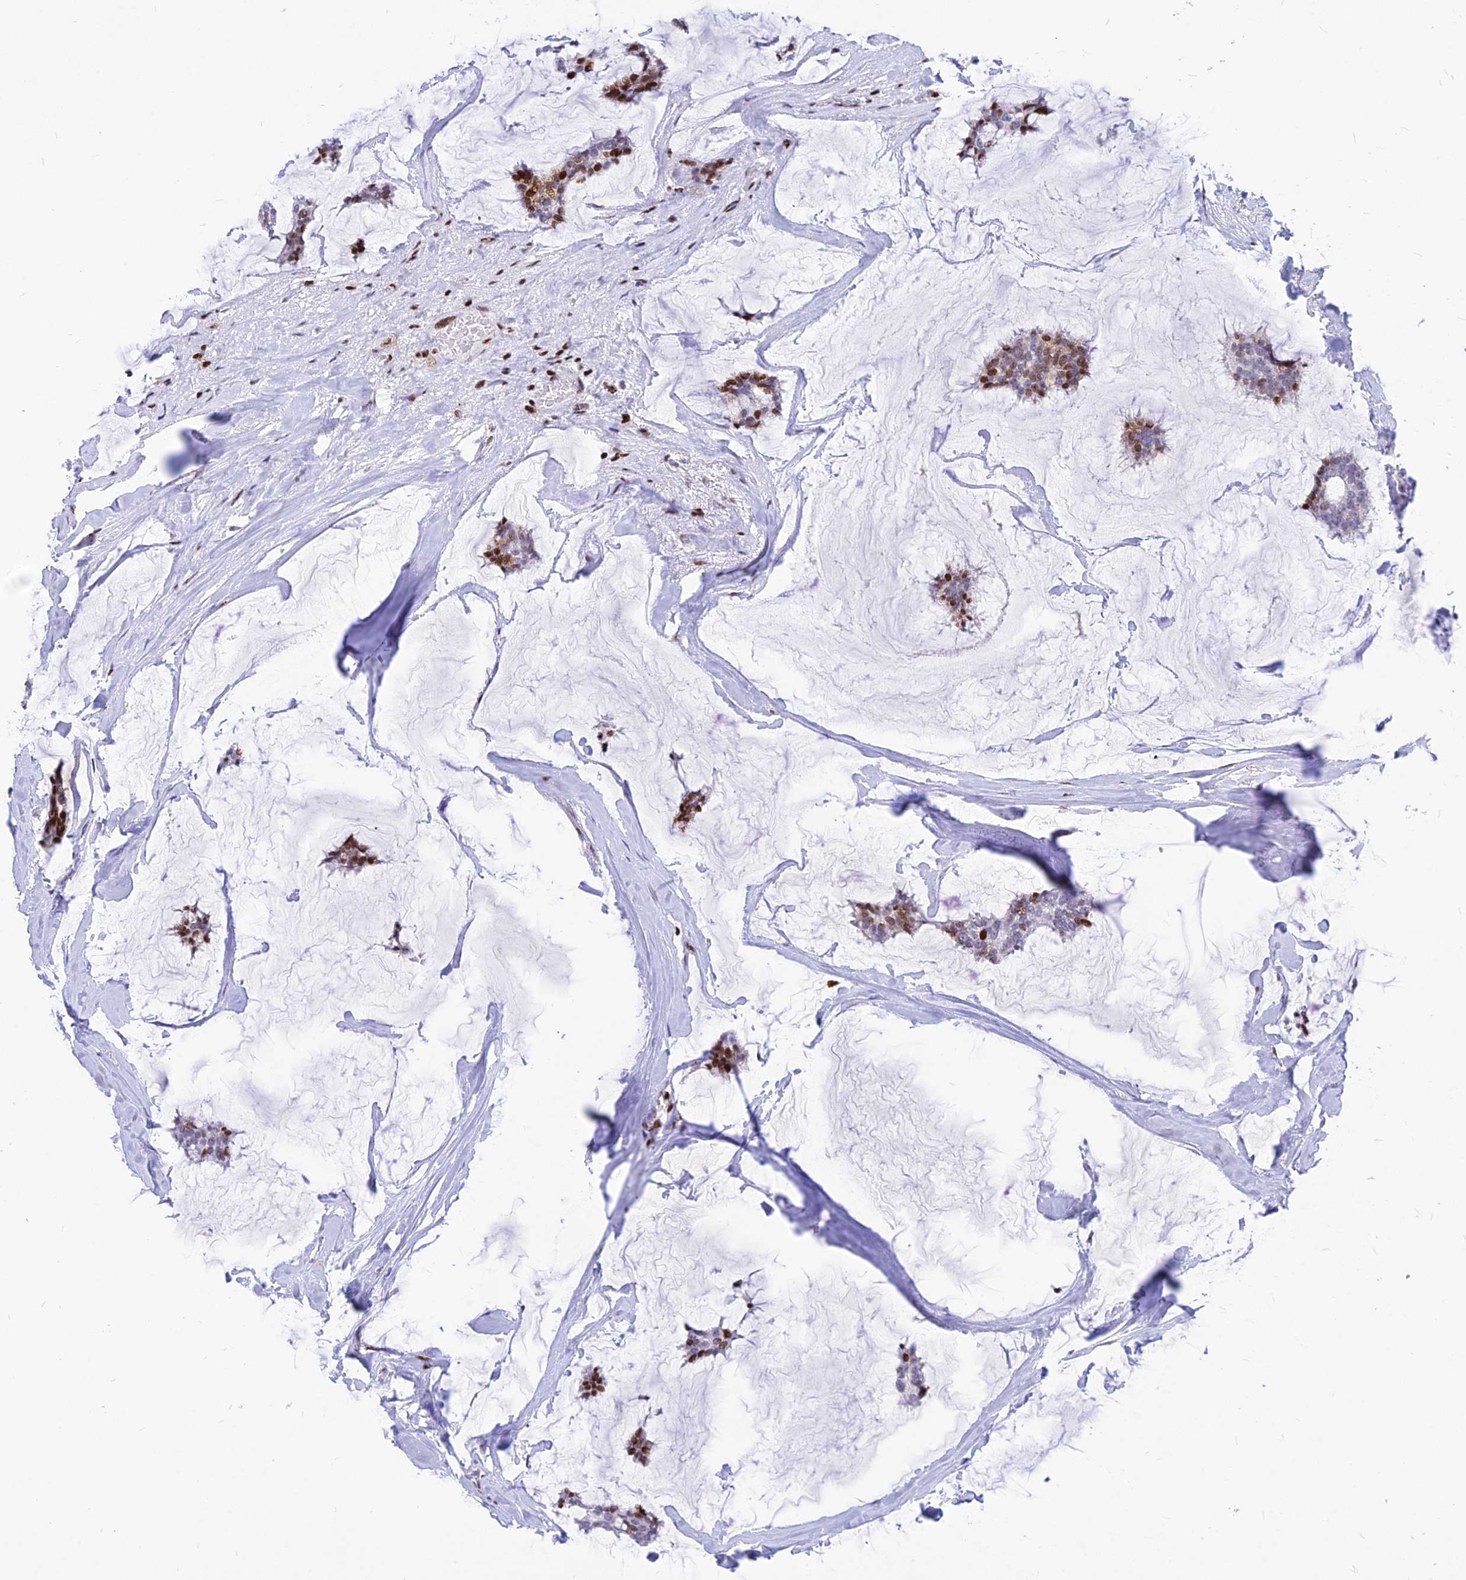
{"staining": {"intensity": "moderate", "quantity": ">75%", "location": "nuclear"}, "tissue": "breast cancer", "cell_type": "Tumor cells", "image_type": "cancer", "snomed": [{"axis": "morphology", "description": "Duct carcinoma"}, {"axis": "topography", "description": "Breast"}], "caption": "Tumor cells show moderate nuclear expression in about >75% of cells in intraductal carcinoma (breast).", "gene": "PRPS1", "patient": {"sex": "female", "age": 93}}